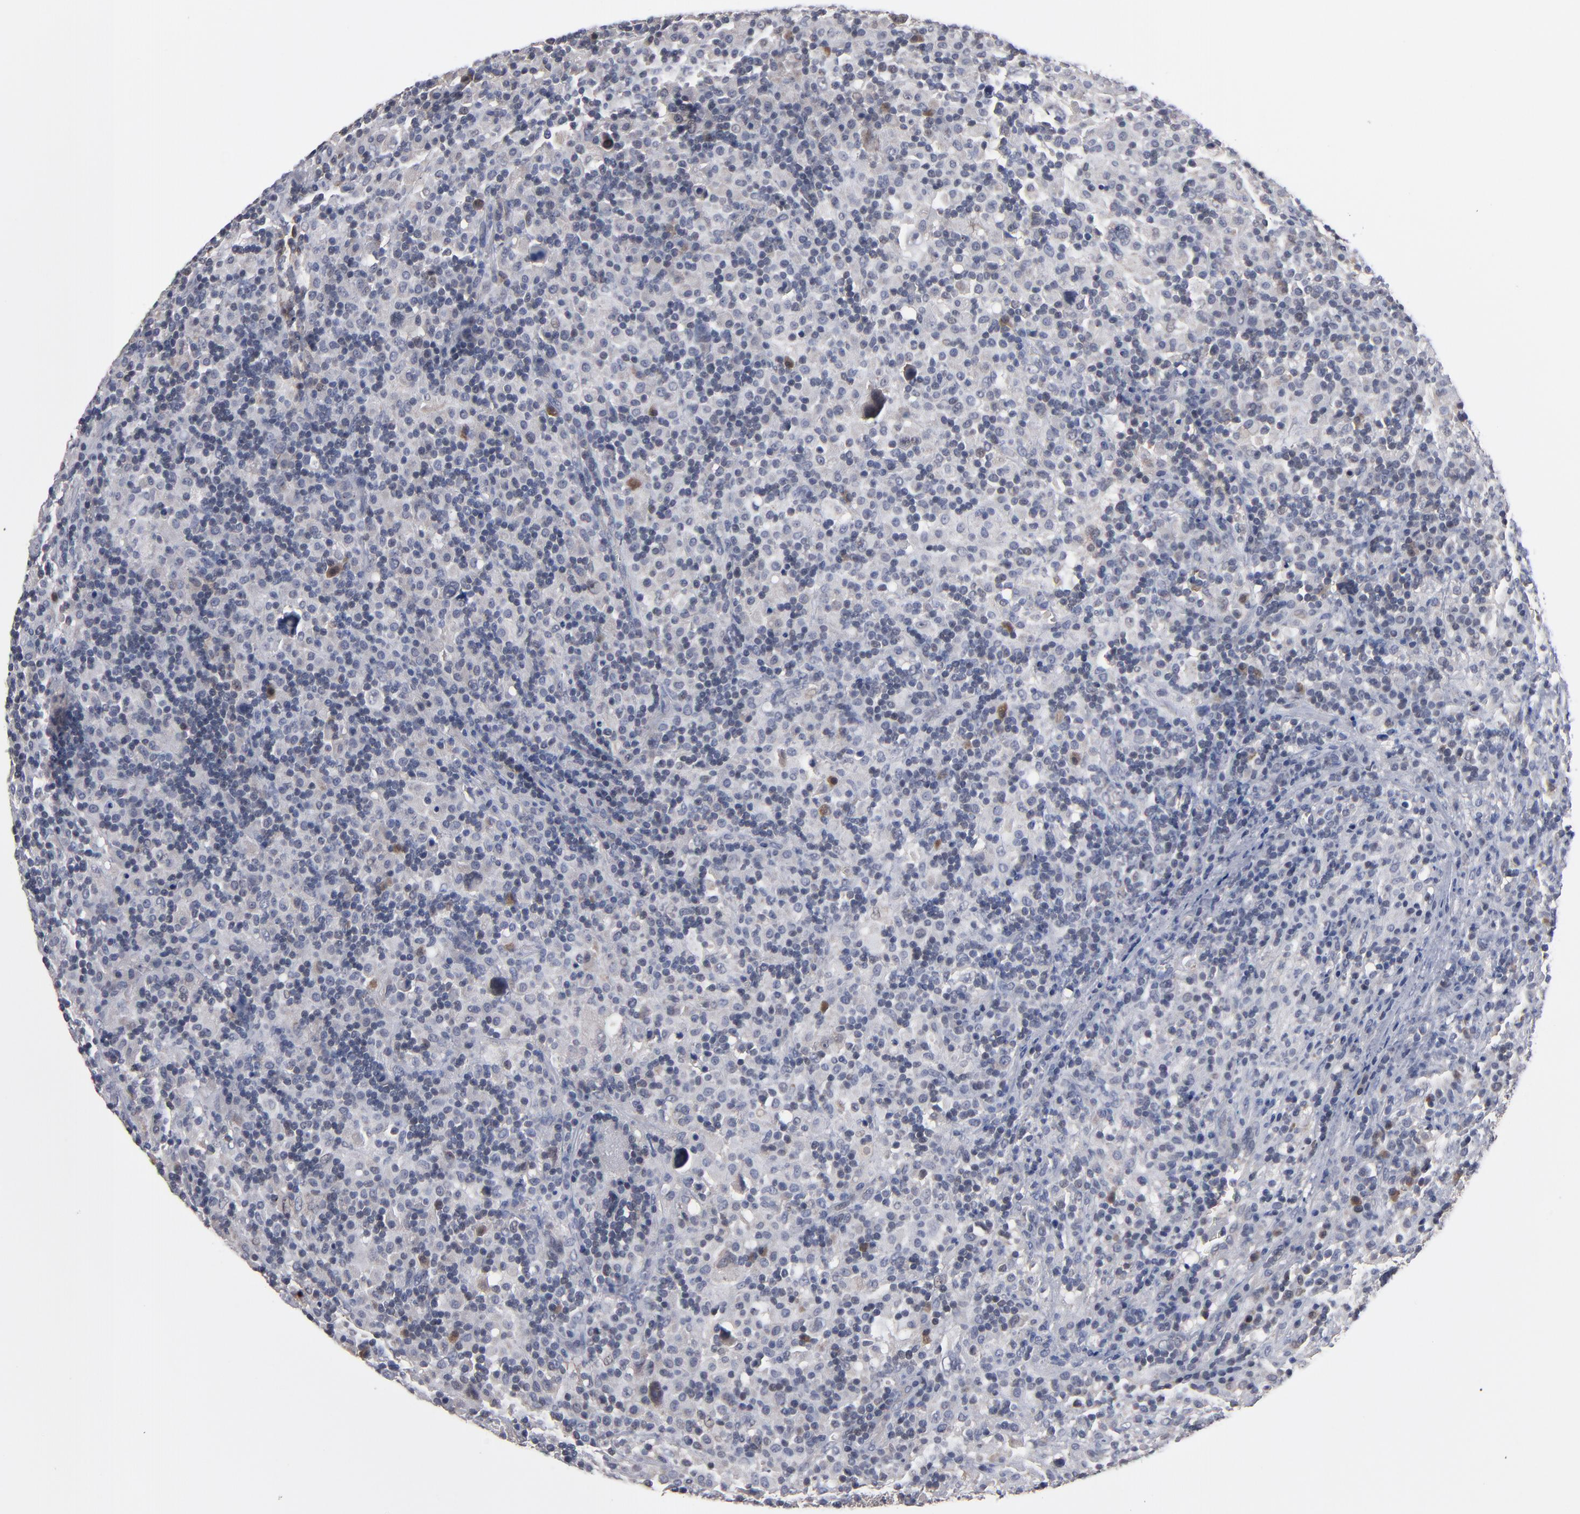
{"staining": {"intensity": "weak", "quantity": ">75%", "location": "cytoplasmic/membranous"}, "tissue": "lymphoma", "cell_type": "Tumor cells", "image_type": "cancer", "snomed": [{"axis": "morphology", "description": "Hodgkin's disease, NOS"}, {"axis": "topography", "description": "Lymph node"}], "caption": "Tumor cells display low levels of weak cytoplasmic/membranous expression in approximately >75% of cells in lymphoma. (Brightfield microscopy of DAB IHC at high magnification).", "gene": "ALG13", "patient": {"sex": "male", "age": 46}}